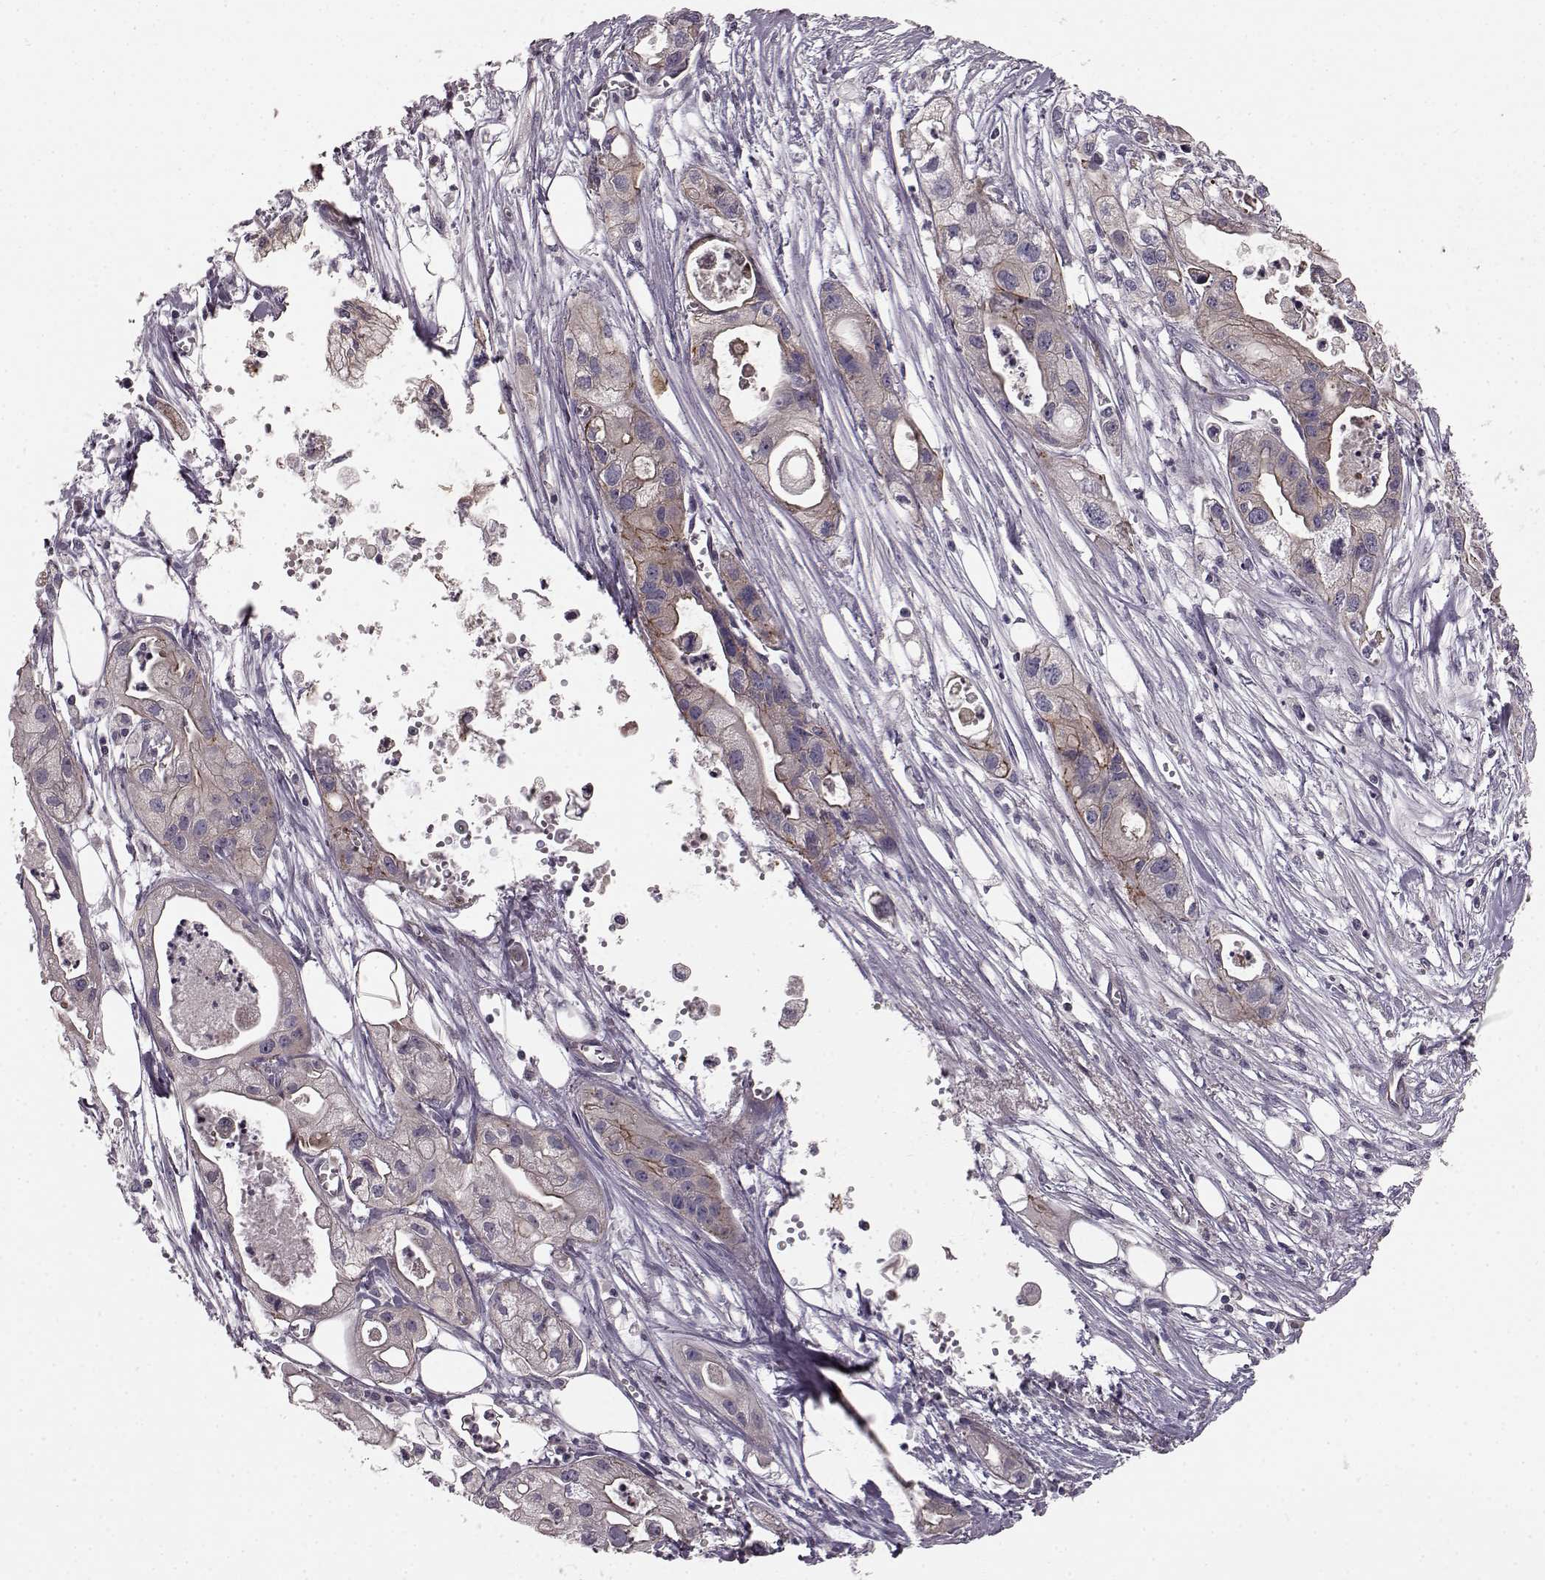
{"staining": {"intensity": "moderate", "quantity": "<25%", "location": "cytoplasmic/membranous"}, "tissue": "pancreatic cancer", "cell_type": "Tumor cells", "image_type": "cancer", "snomed": [{"axis": "morphology", "description": "Adenocarcinoma, NOS"}, {"axis": "topography", "description": "Pancreas"}], "caption": "Immunohistochemistry (IHC) photomicrograph of pancreatic adenocarcinoma stained for a protein (brown), which exhibits low levels of moderate cytoplasmic/membranous staining in about <25% of tumor cells.", "gene": "SLC22A18", "patient": {"sex": "male", "age": 70}}